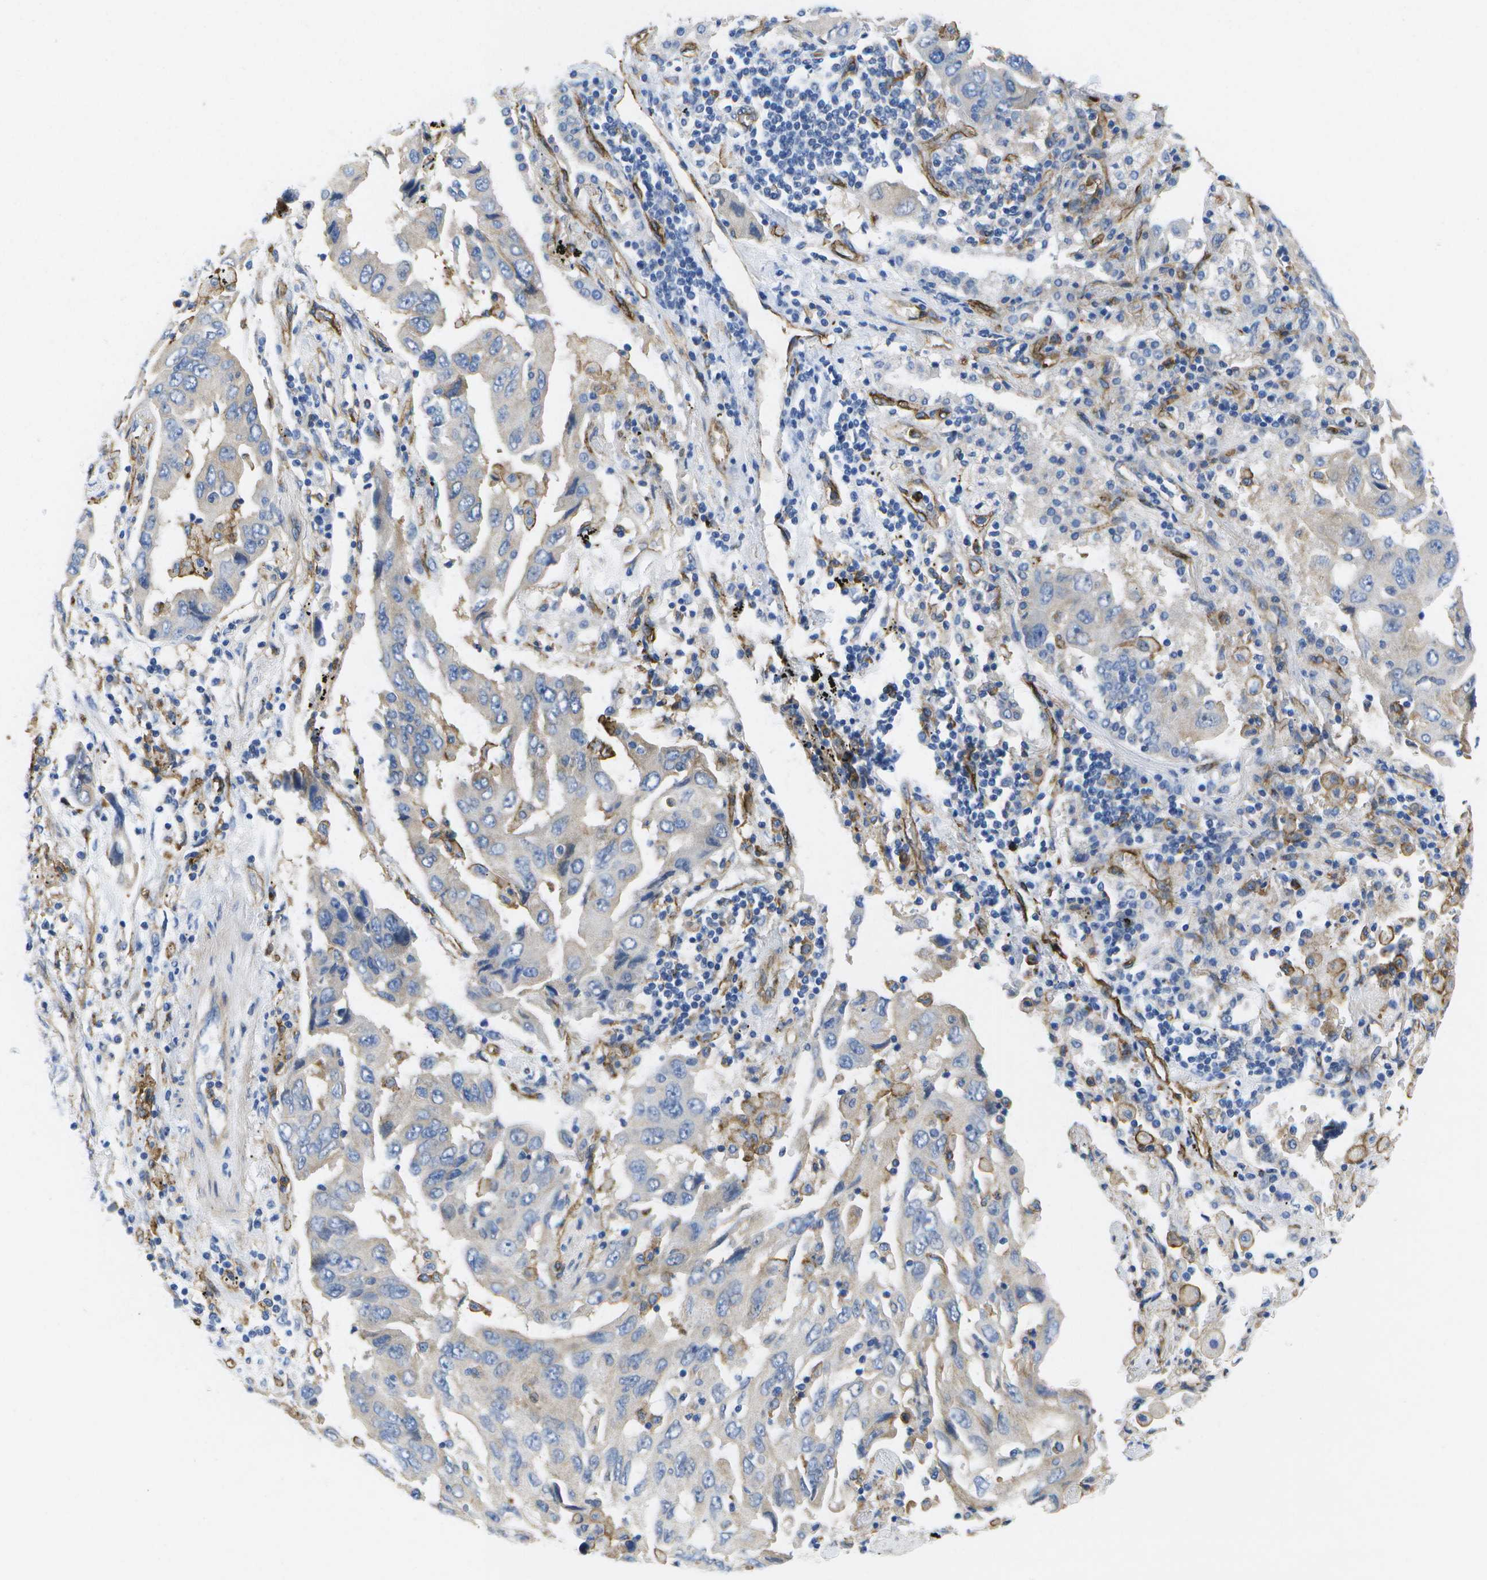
{"staining": {"intensity": "negative", "quantity": "none", "location": "none"}, "tissue": "lung cancer", "cell_type": "Tumor cells", "image_type": "cancer", "snomed": [{"axis": "morphology", "description": "Adenocarcinoma, NOS"}, {"axis": "topography", "description": "Lung"}], "caption": "Protein analysis of lung cancer (adenocarcinoma) demonstrates no significant expression in tumor cells.", "gene": "DYSF", "patient": {"sex": "female", "age": 65}}